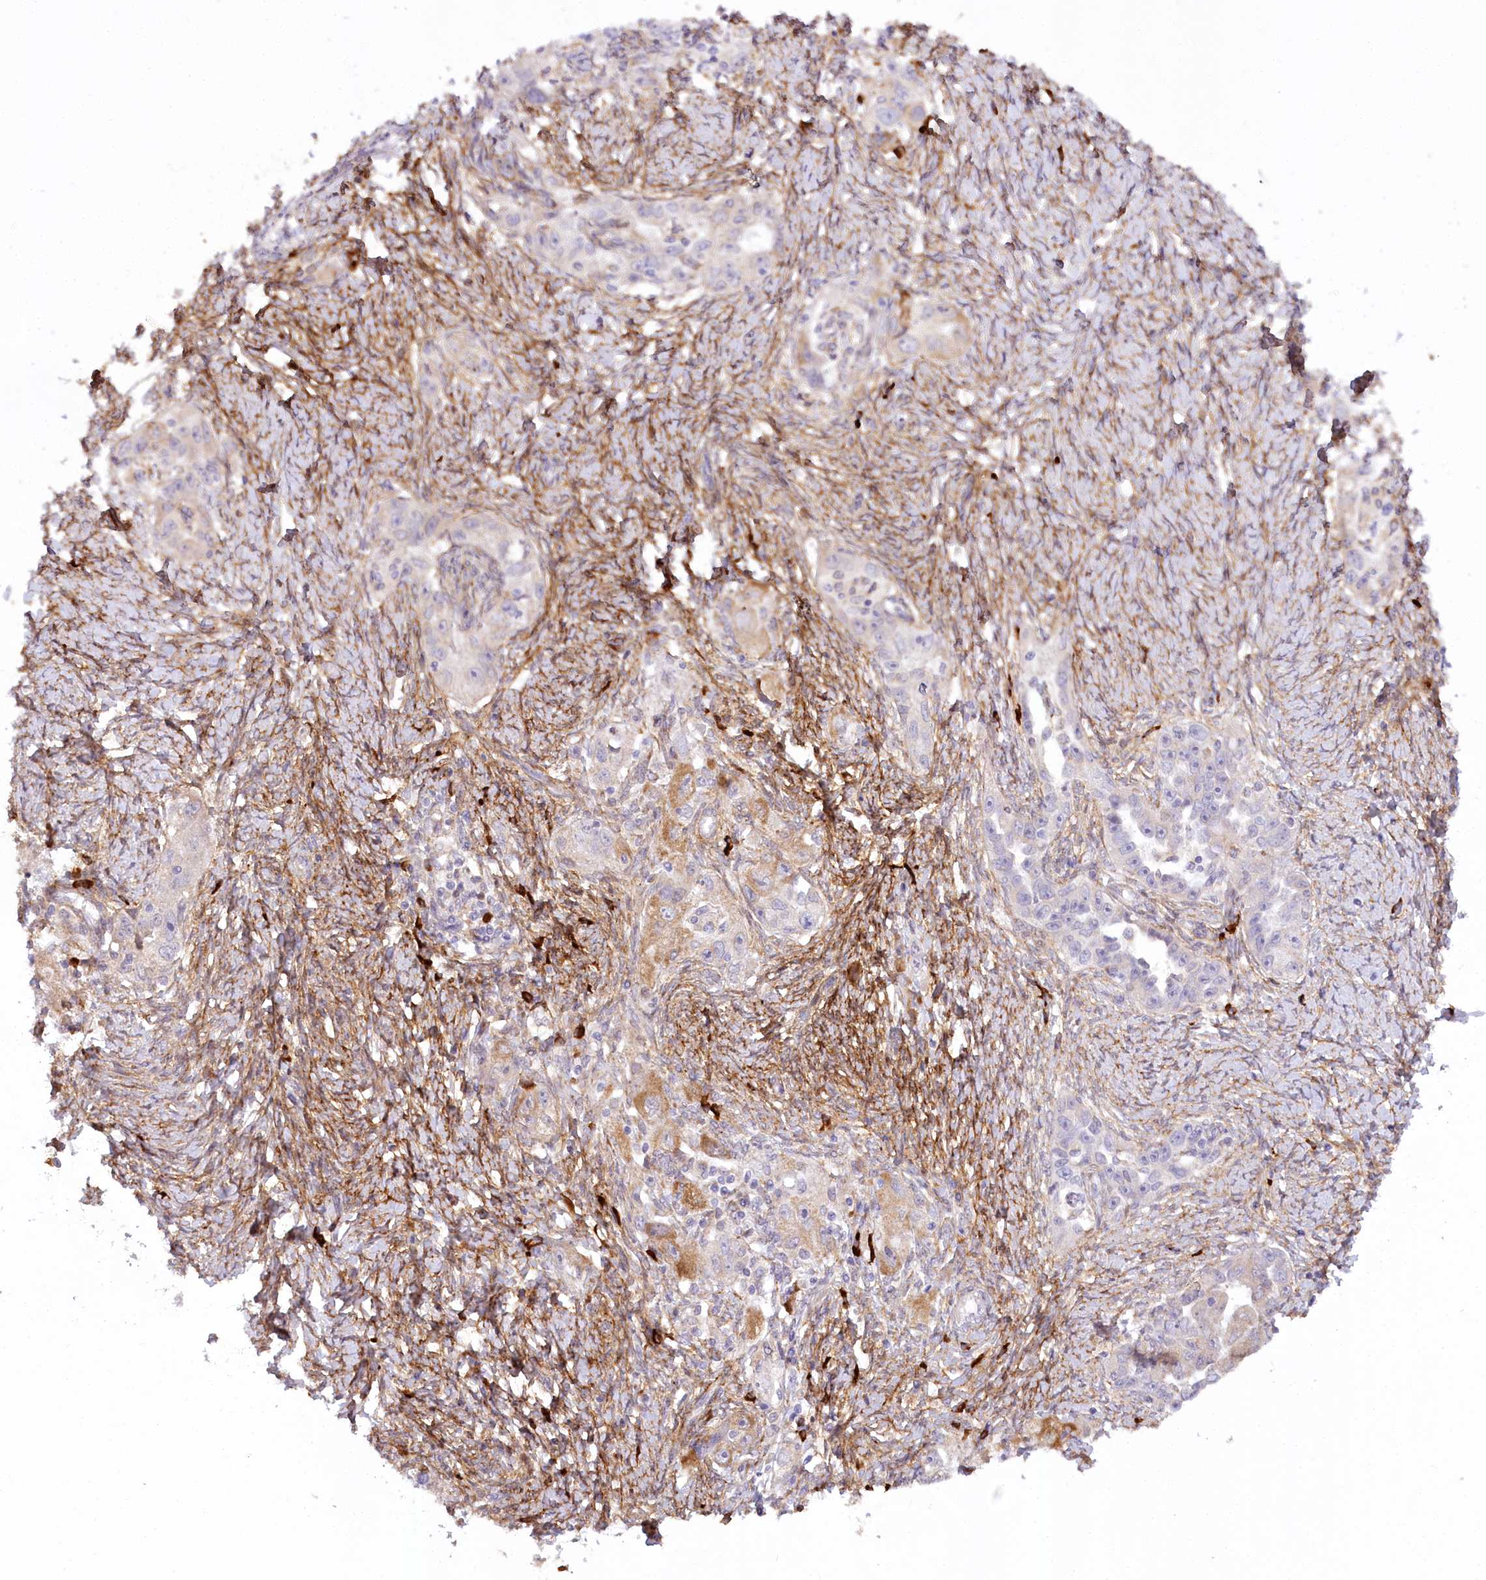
{"staining": {"intensity": "weak", "quantity": "<25%", "location": "cytoplasmic/membranous"}, "tissue": "ovarian cancer", "cell_type": "Tumor cells", "image_type": "cancer", "snomed": [{"axis": "morphology", "description": "Carcinoma, NOS"}, {"axis": "morphology", "description": "Cystadenocarcinoma, serous, NOS"}, {"axis": "topography", "description": "Ovary"}], "caption": "A micrograph of ovarian cancer stained for a protein shows no brown staining in tumor cells.", "gene": "NCKAP5", "patient": {"sex": "female", "age": 69}}